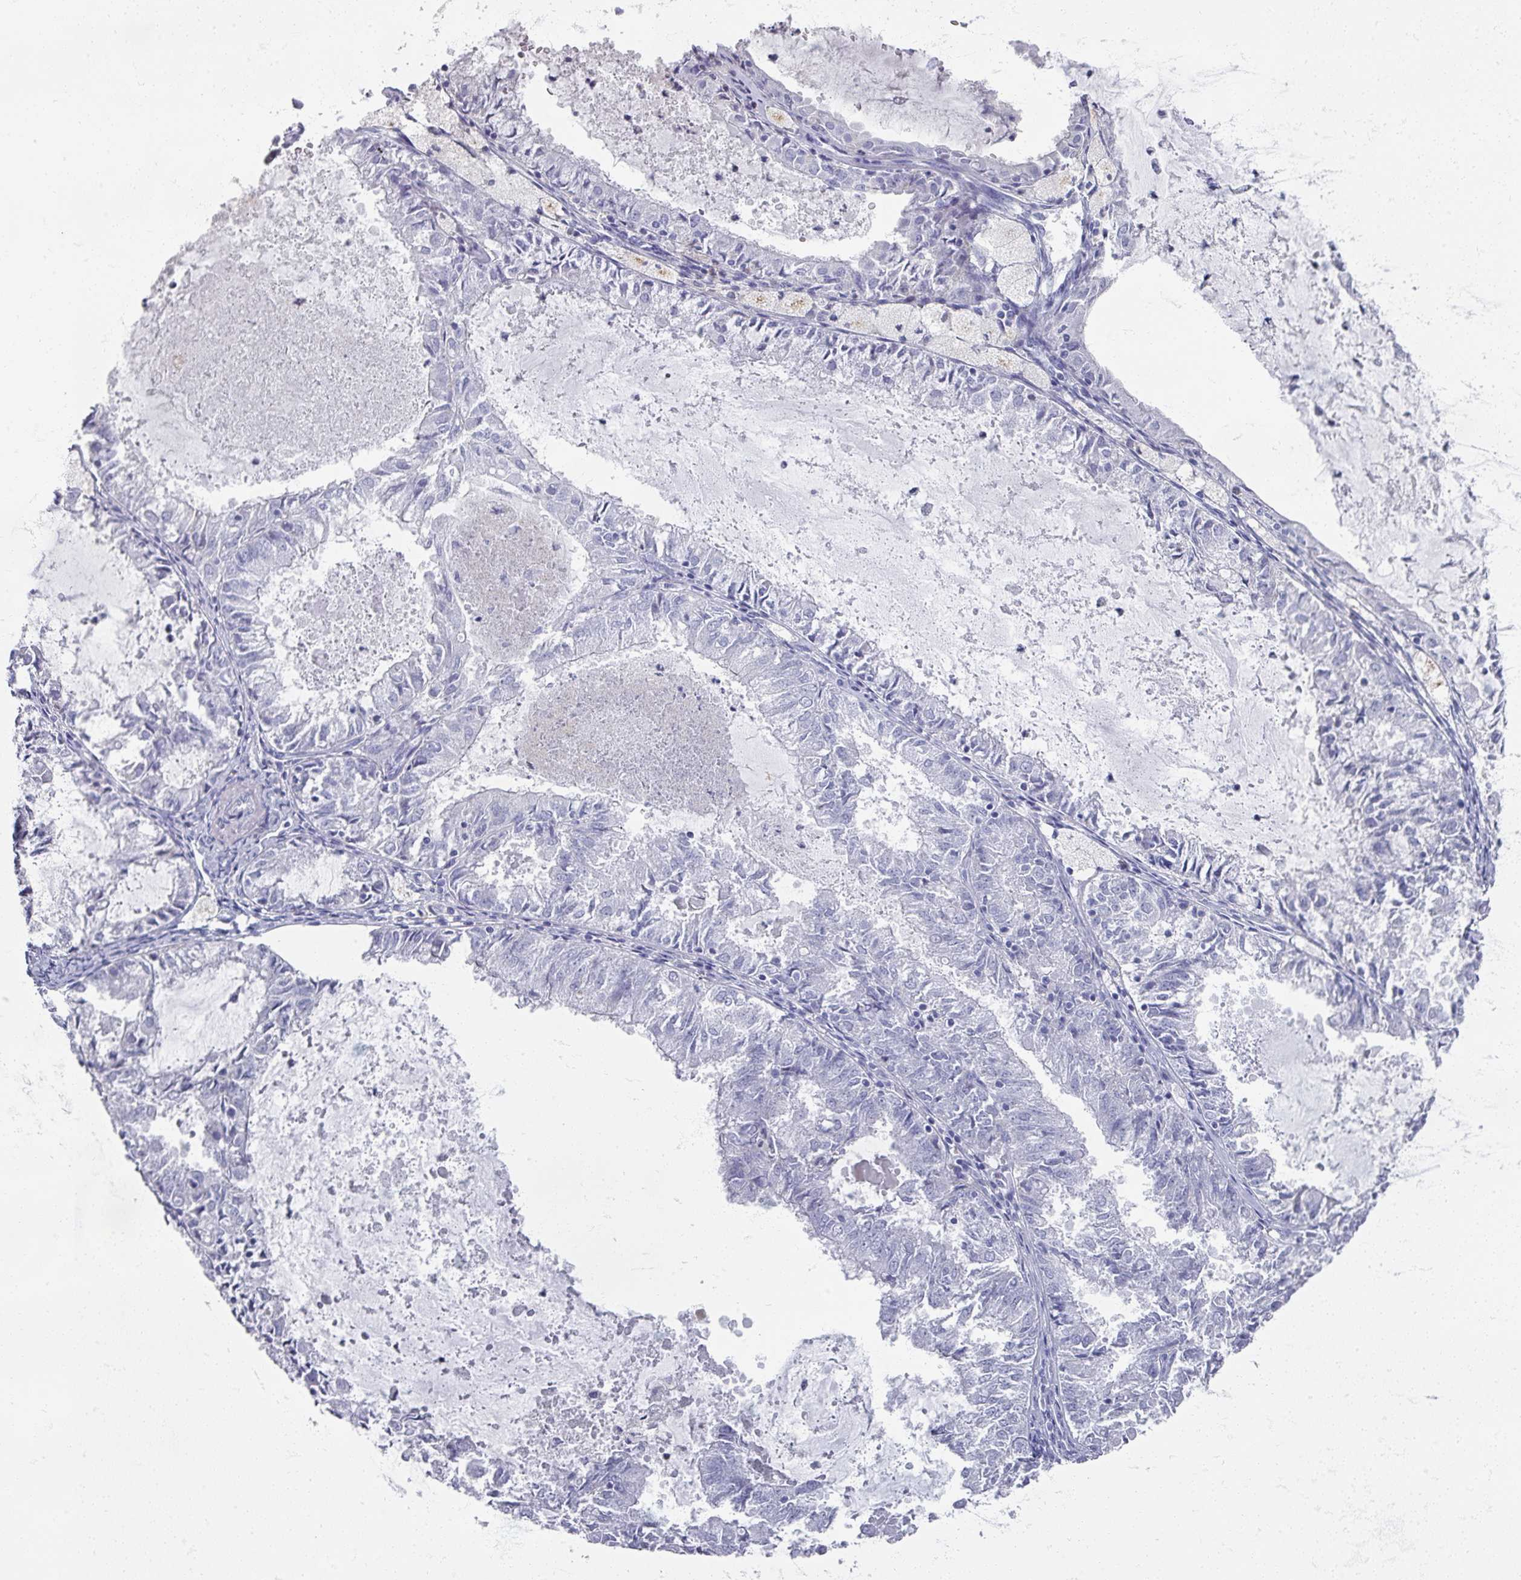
{"staining": {"intensity": "negative", "quantity": "none", "location": "none"}, "tissue": "endometrial cancer", "cell_type": "Tumor cells", "image_type": "cancer", "snomed": [{"axis": "morphology", "description": "Adenocarcinoma, NOS"}, {"axis": "topography", "description": "Endometrium"}], "caption": "An immunohistochemistry micrograph of endometrial cancer is shown. There is no staining in tumor cells of endometrial cancer.", "gene": "OMG", "patient": {"sex": "female", "age": 57}}